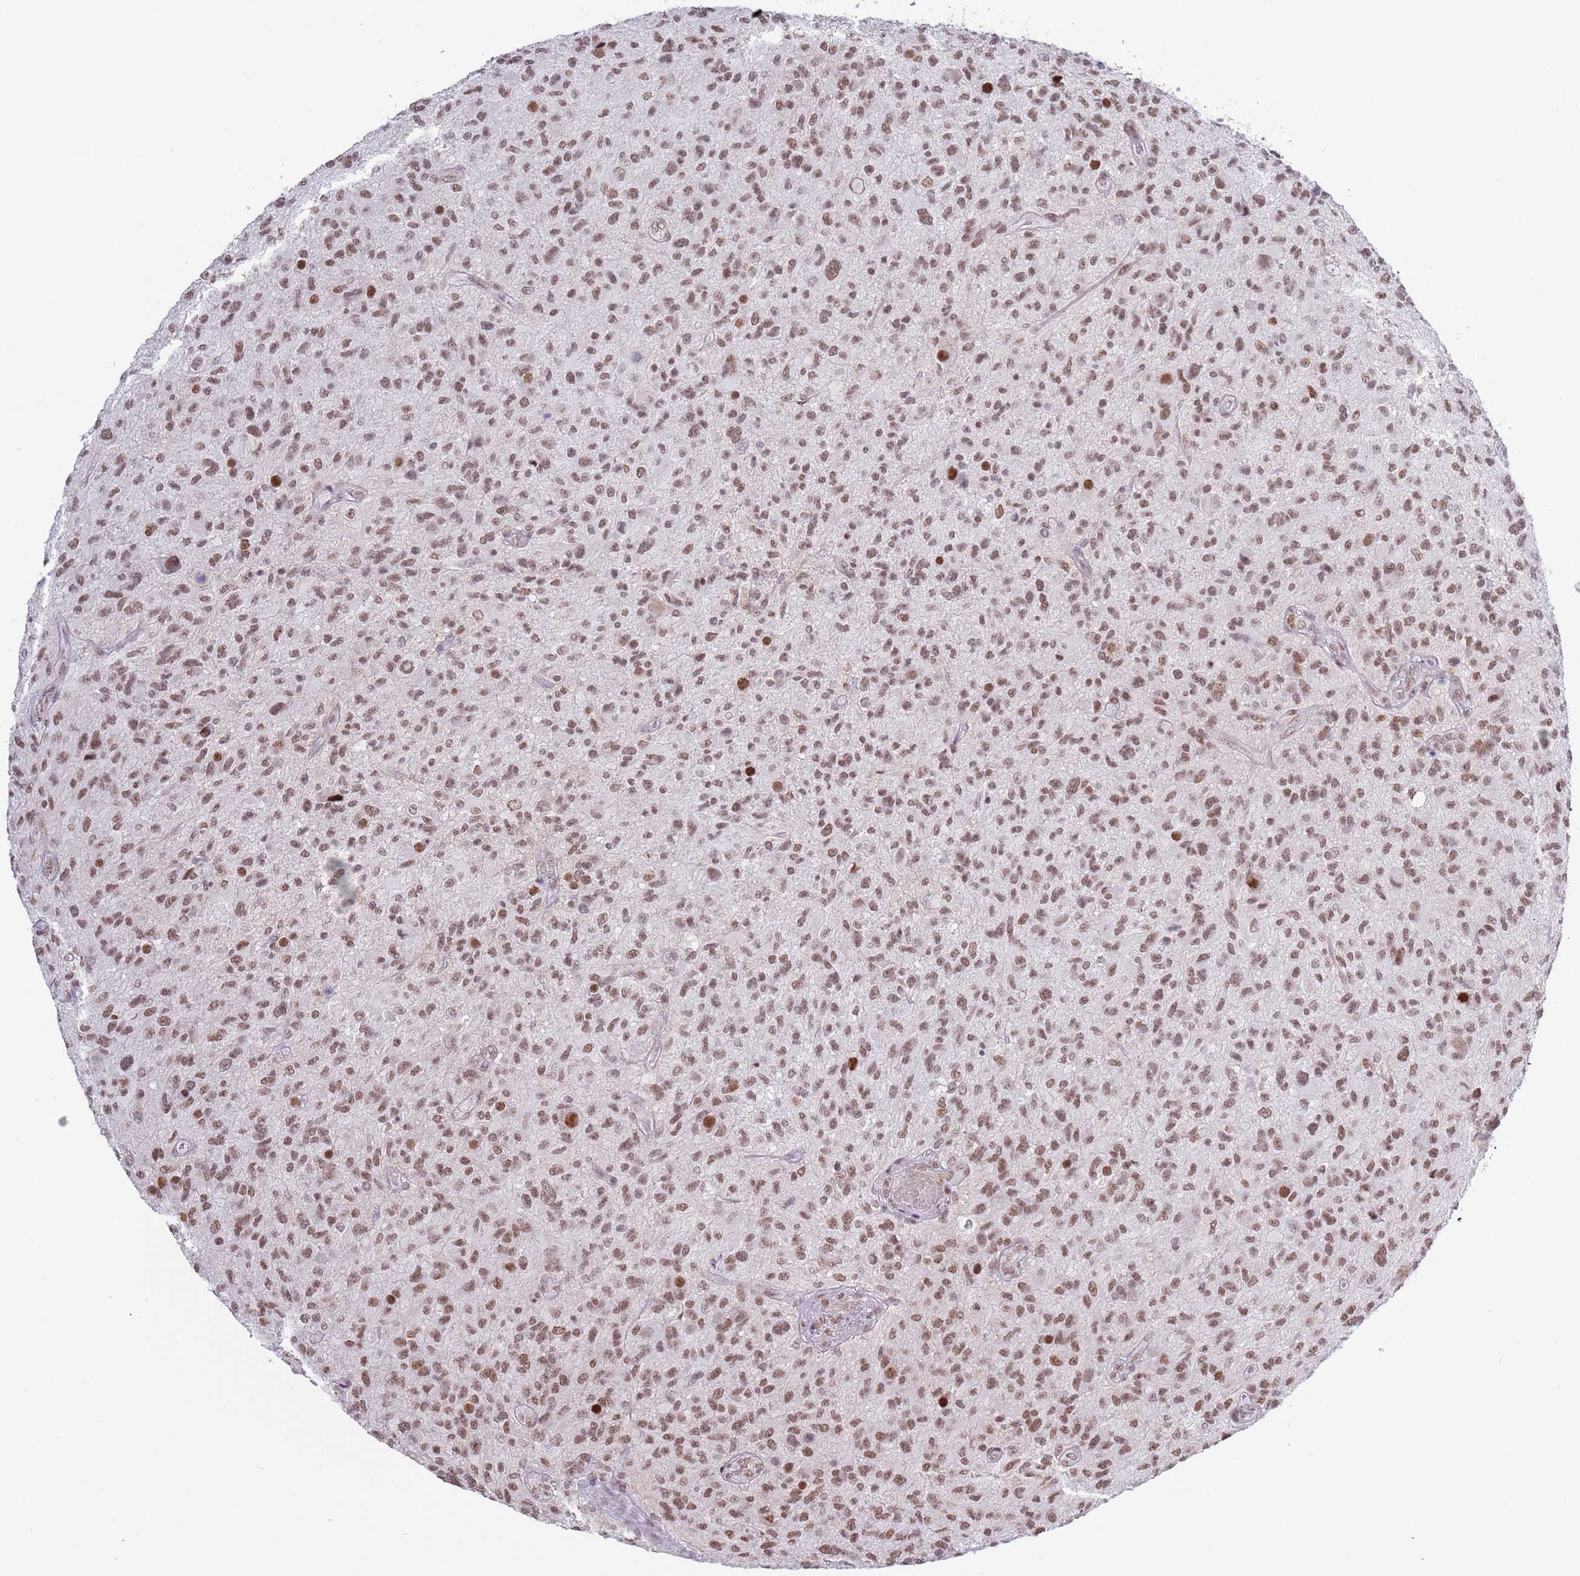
{"staining": {"intensity": "moderate", "quantity": ">75%", "location": "nuclear"}, "tissue": "glioma", "cell_type": "Tumor cells", "image_type": "cancer", "snomed": [{"axis": "morphology", "description": "Glioma, malignant, High grade"}, {"axis": "topography", "description": "Brain"}], "caption": "Protein analysis of high-grade glioma (malignant) tissue exhibits moderate nuclear expression in about >75% of tumor cells.", "gene": "ZNF382", "patient": {"sex": "male", "age": 47}}